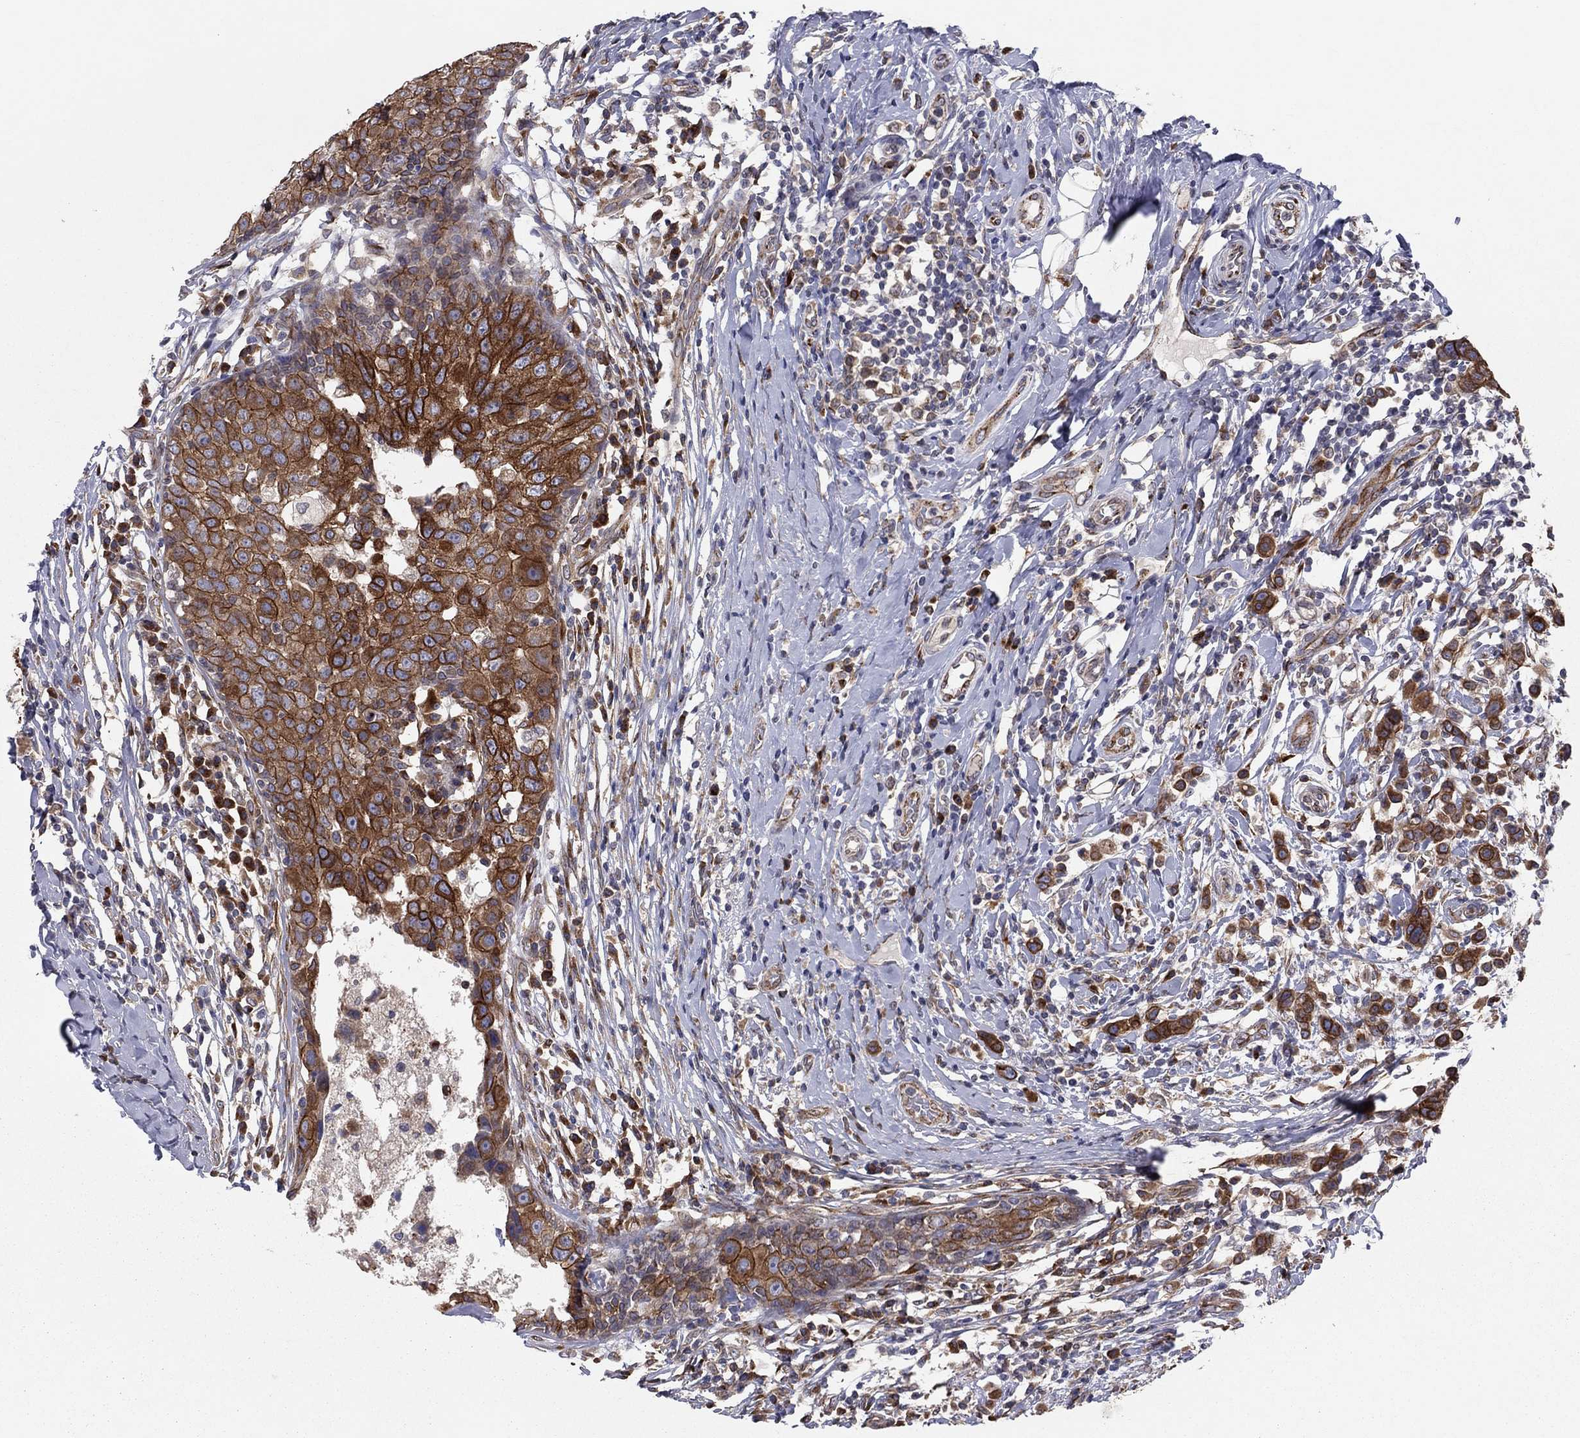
{"staining": {"intensity": "strong", "quantity": ">75%", "location": "cytoplasmic/membranous"}, "tissue": "breast cancer", "cell_type": "Tumor cells", "image_type": "cancer", "snomed": [{"axis": "morphology", "description": "Duct carcinoma"}, {"axis": "topography", "description": "Breast"}], "caption": "Immunohistochemical staining of breast infiltrating ductal carcinoma displays strong cytoplasmic/membranous protein expression in approximately >75% of tumor cells.", "gene": "YIF1A", "patient": {"sex": "female", "age": 27}}